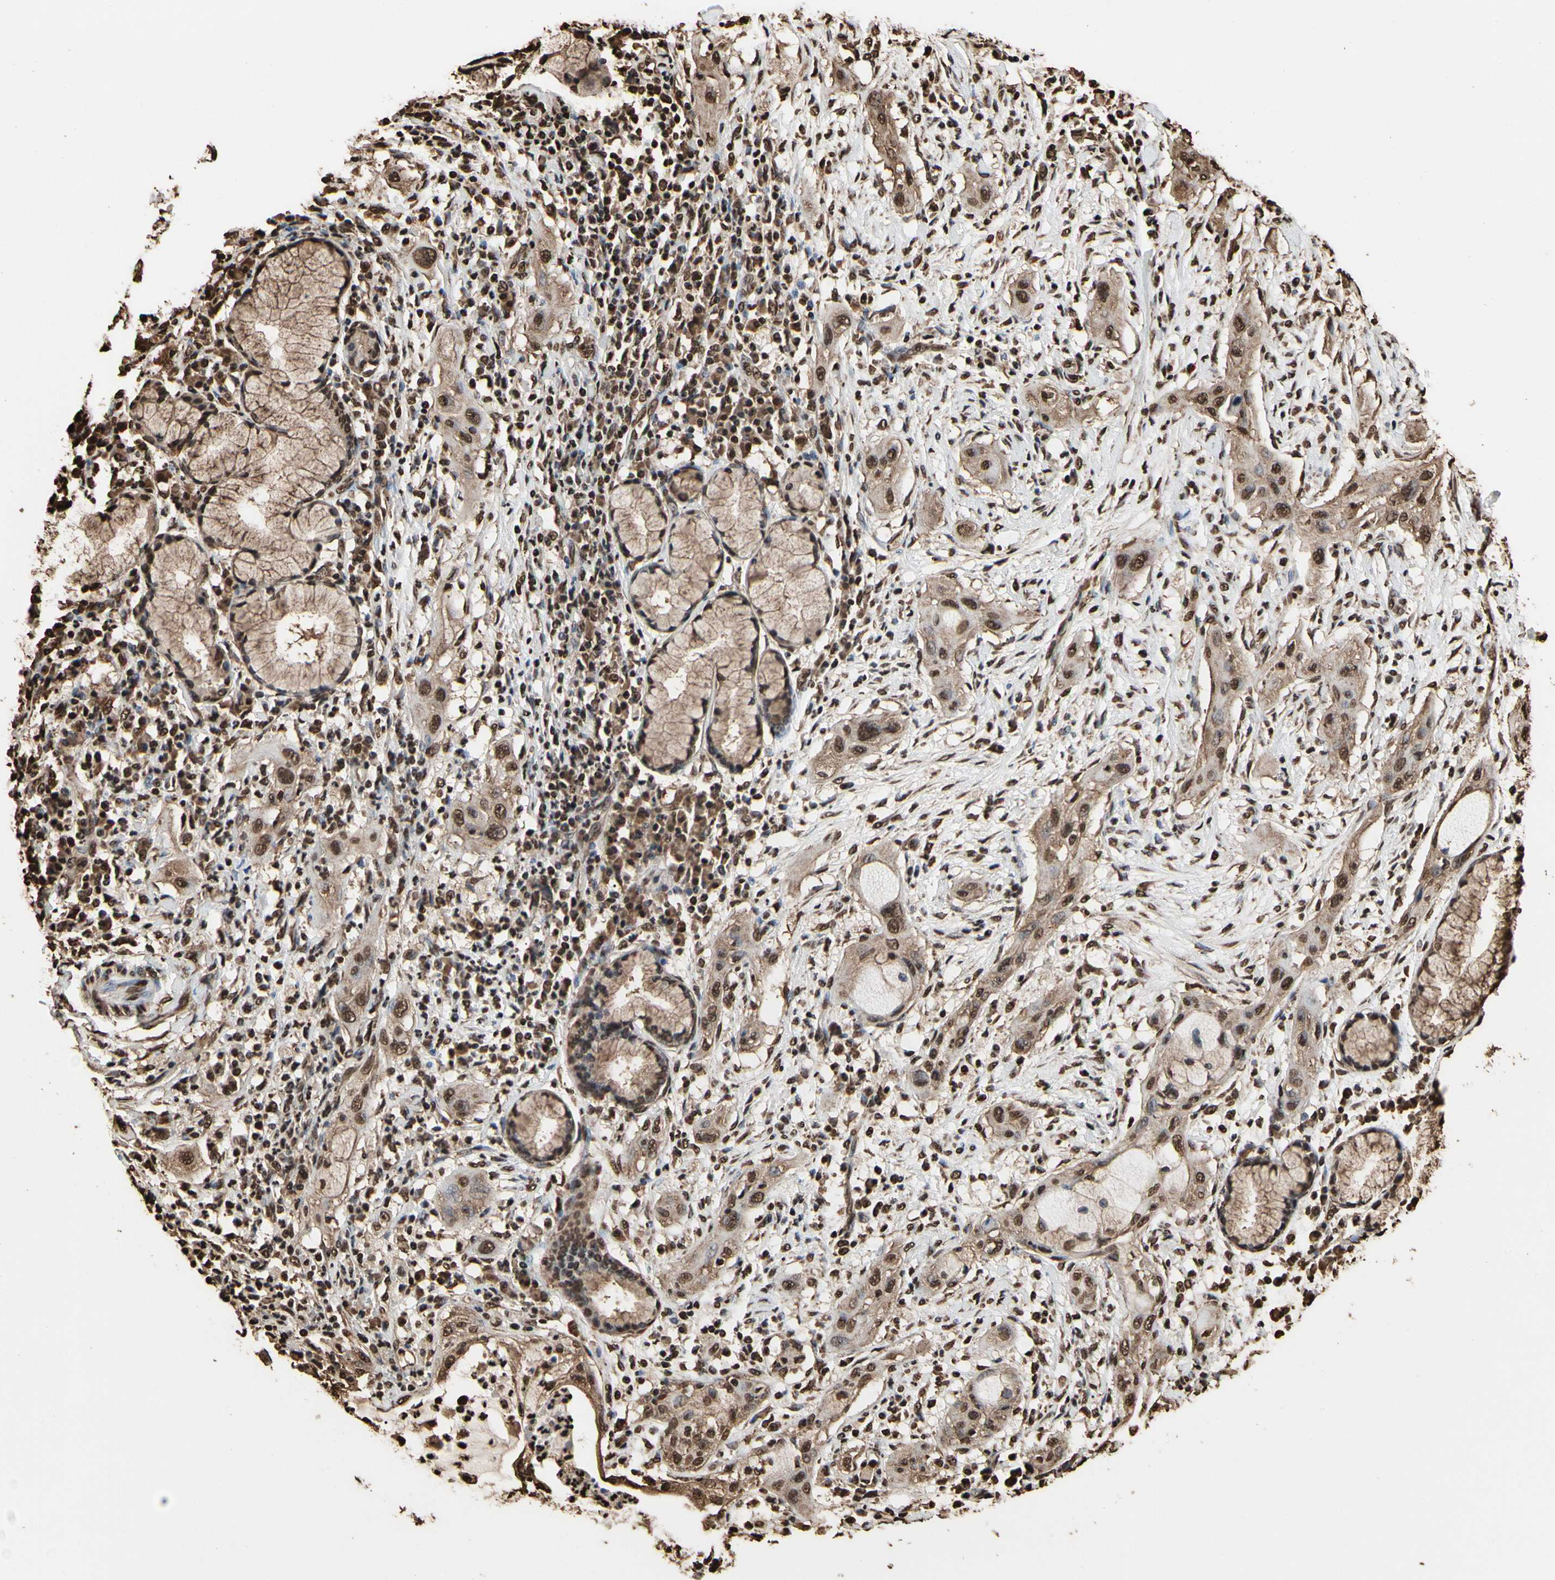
{"staining": {"intensity": "strong", "quantity": ">75%", "location": "cytoplasmic/membranous,nuclear"}, "tissue": "lung cancer", "cell_type": "Tumor cells", "image_type": "cancer", "snomed": [{"axis": "morphology", "description": "Squamous cell carcinoma, NOS"}, {"axis": "topography", "description": "Lung"}], "caption": "This micrograph displays squamous cell carcinoma (lung) stained with immunohistochemistry to label a protein in brown. The cytoplasmic/membranous and nuclear of tumor cells show strong positivity for the protein. Nuclei are counter-stained blue.", "gene": "HNRNPK", "patient": {"sex": "female", "age": 47}}